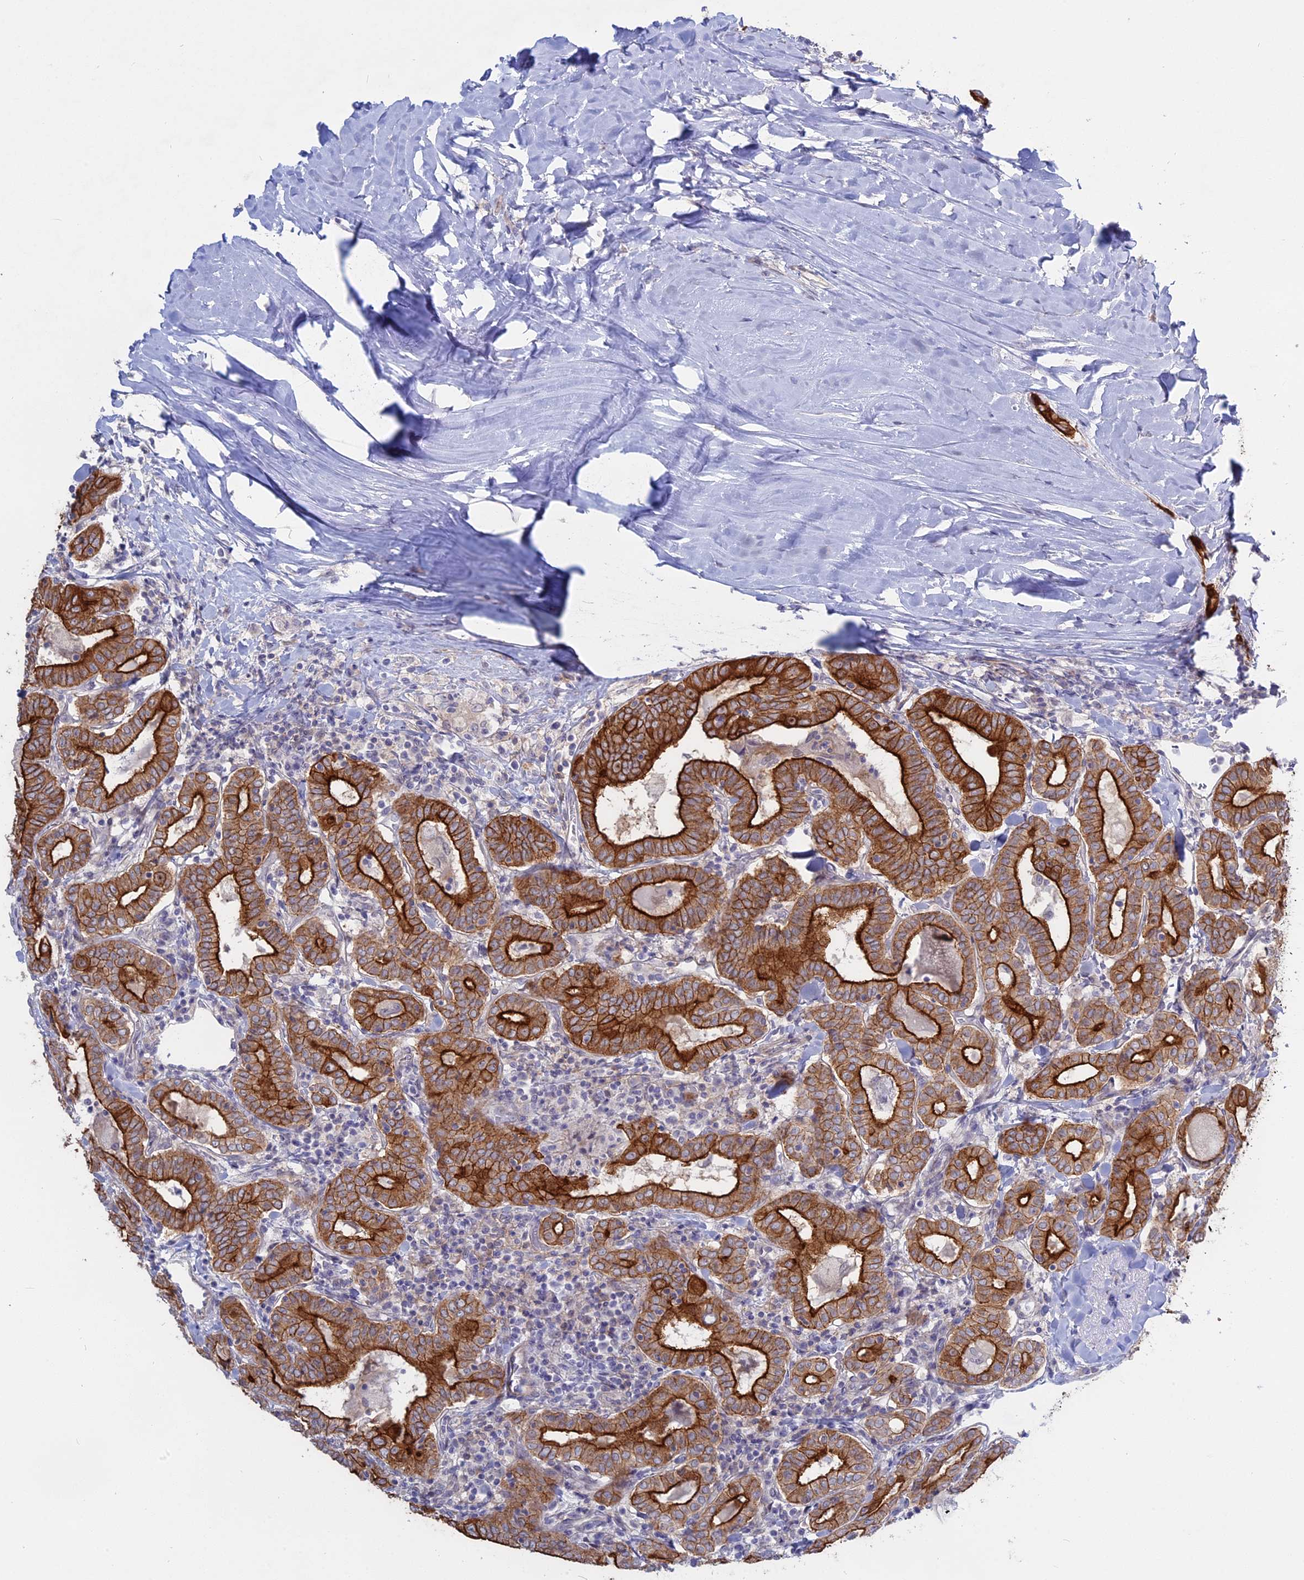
{"staining": {"intensity": "strong", "quantity": ">75%", "location": "cytoplasmic/membranous"}, "tissue": "thyroid cancer", "cell_type": "Tumor cells", "image_type": "cancer", "snomed": [{"axis": "morphology", "description": "Papillary adenocarcinoma, NOS"}, {"axis": "topography", "description": "Thyroid gland"}], "caption": "Immunohistochemical staining of thyroid cancer (papillary adenocarcinoma) demonstrates high levels of strong cytoplasmic/membranous protein expression in about >75% of tumor cells.", "gene": "MYO5B", "patient": {"sex": "female", "age": 72}}